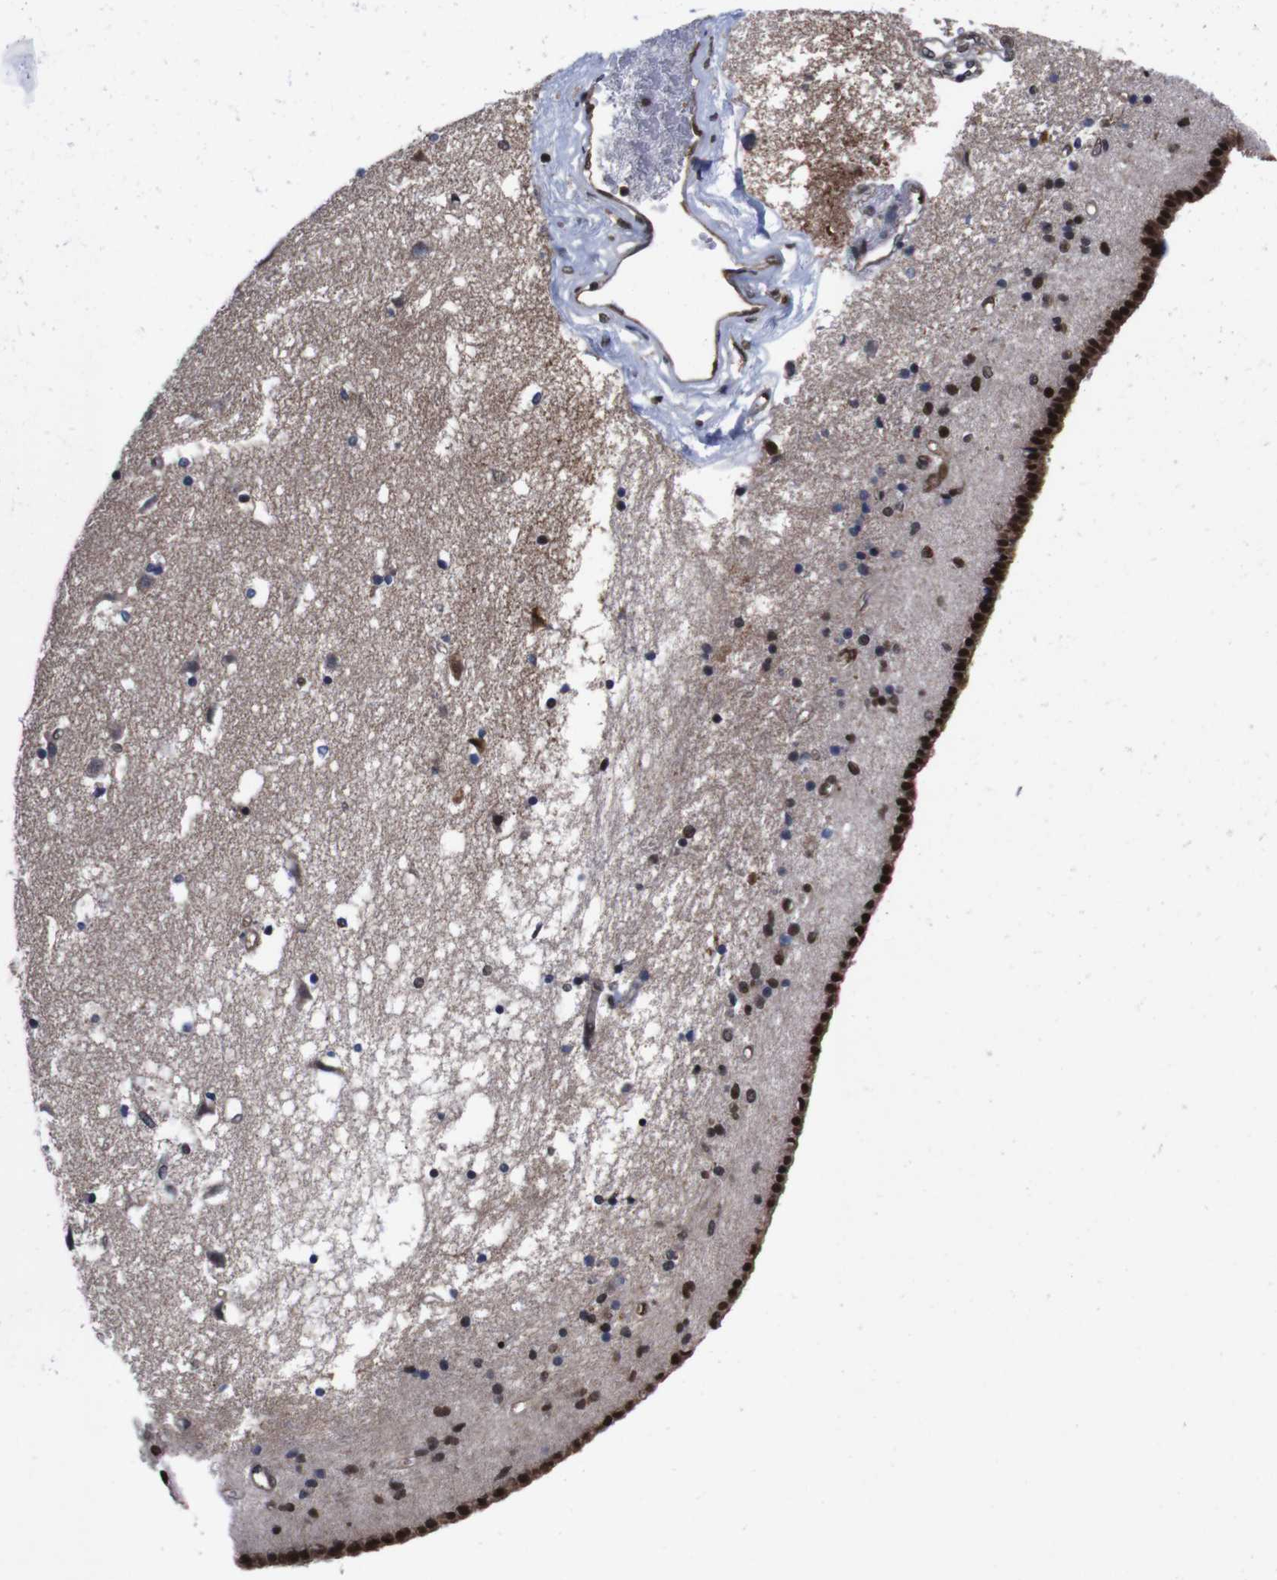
{"staining": {"intensity": "strong", "quantity": ">75%", "location": "nuclear"}, "tissue": "caudate", "cell_type": "Glial cells", "image_type": "normal", "snomed": [{"axis": "morphology", "description": "Normal tissue, NOS"}, {"axis": "topography", "description": "Lateral ventricle wall"}], "caption": "High-magnification brightfield microscopy of normal caudate stained with DAB (3,3'-diaminobenzidine) (brown) and counterstained with hematoxylin (blue). glial cells exhibit strong nuclear positivity is identified in about>75% of cells.", "gene": "UBQLN2", "patient": {"sex": "male", "age": 45}}